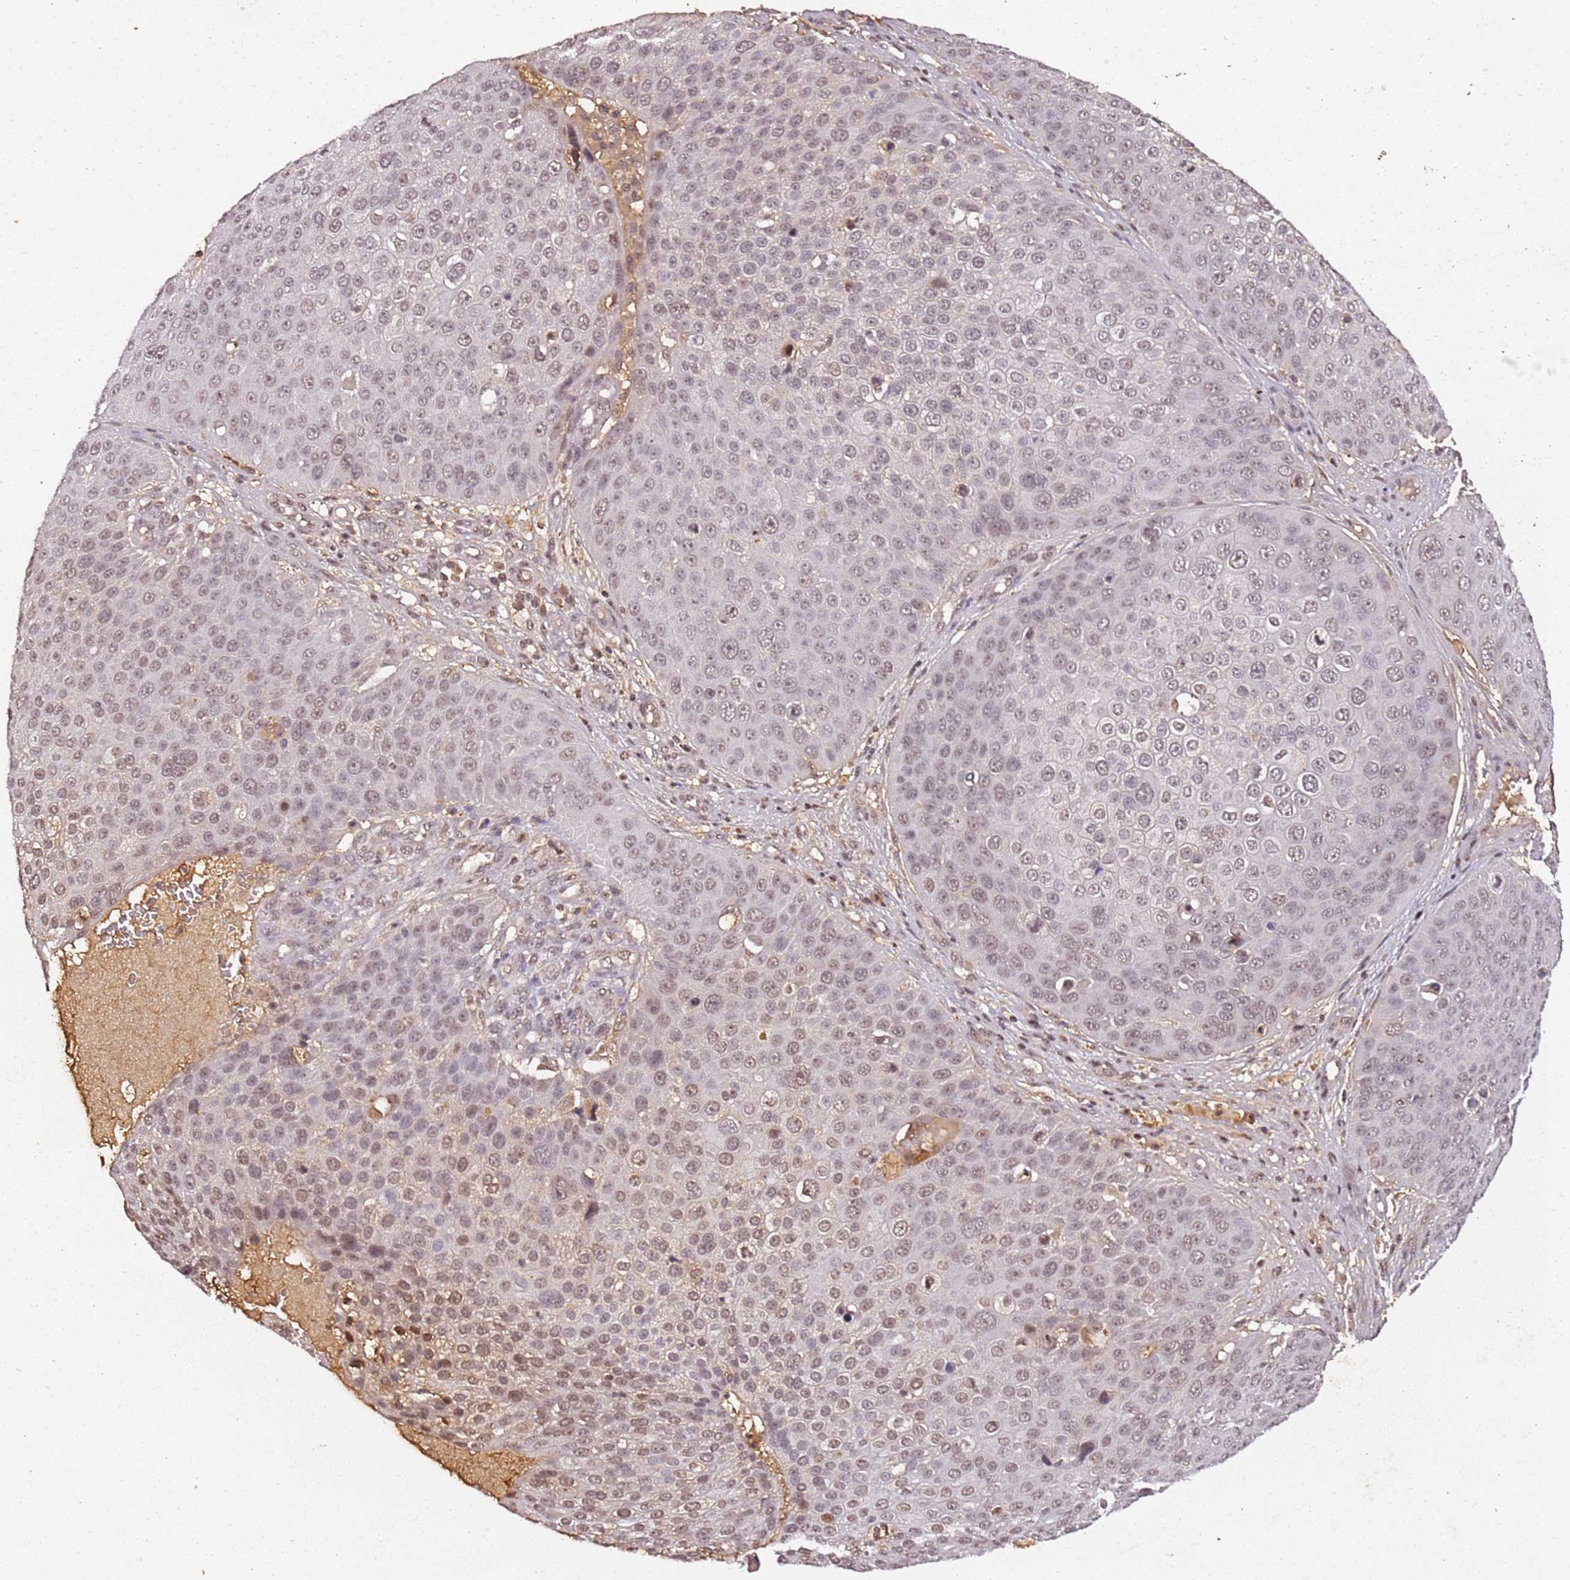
{"staining": {"intensity": "moderate", "quantity": "25%-75%", "location": "nuclear"}, "tissue": "skin cancer", "cell_type": "Tumor cells", "image_type": "cancer", "snomed": [{"axis": "morphology", "description": "Squamous cell carcinoma, NOS"}, {"axis": "topography", "description": "Skin"}], "caption": "Tumor cells reveal medium levels of moderate nuclear expression in about 25%-75% of cells in squamous cell carcinoma (skin).", "gene": "COL1A2", "patient": {"sex": "male", "age": 71}}